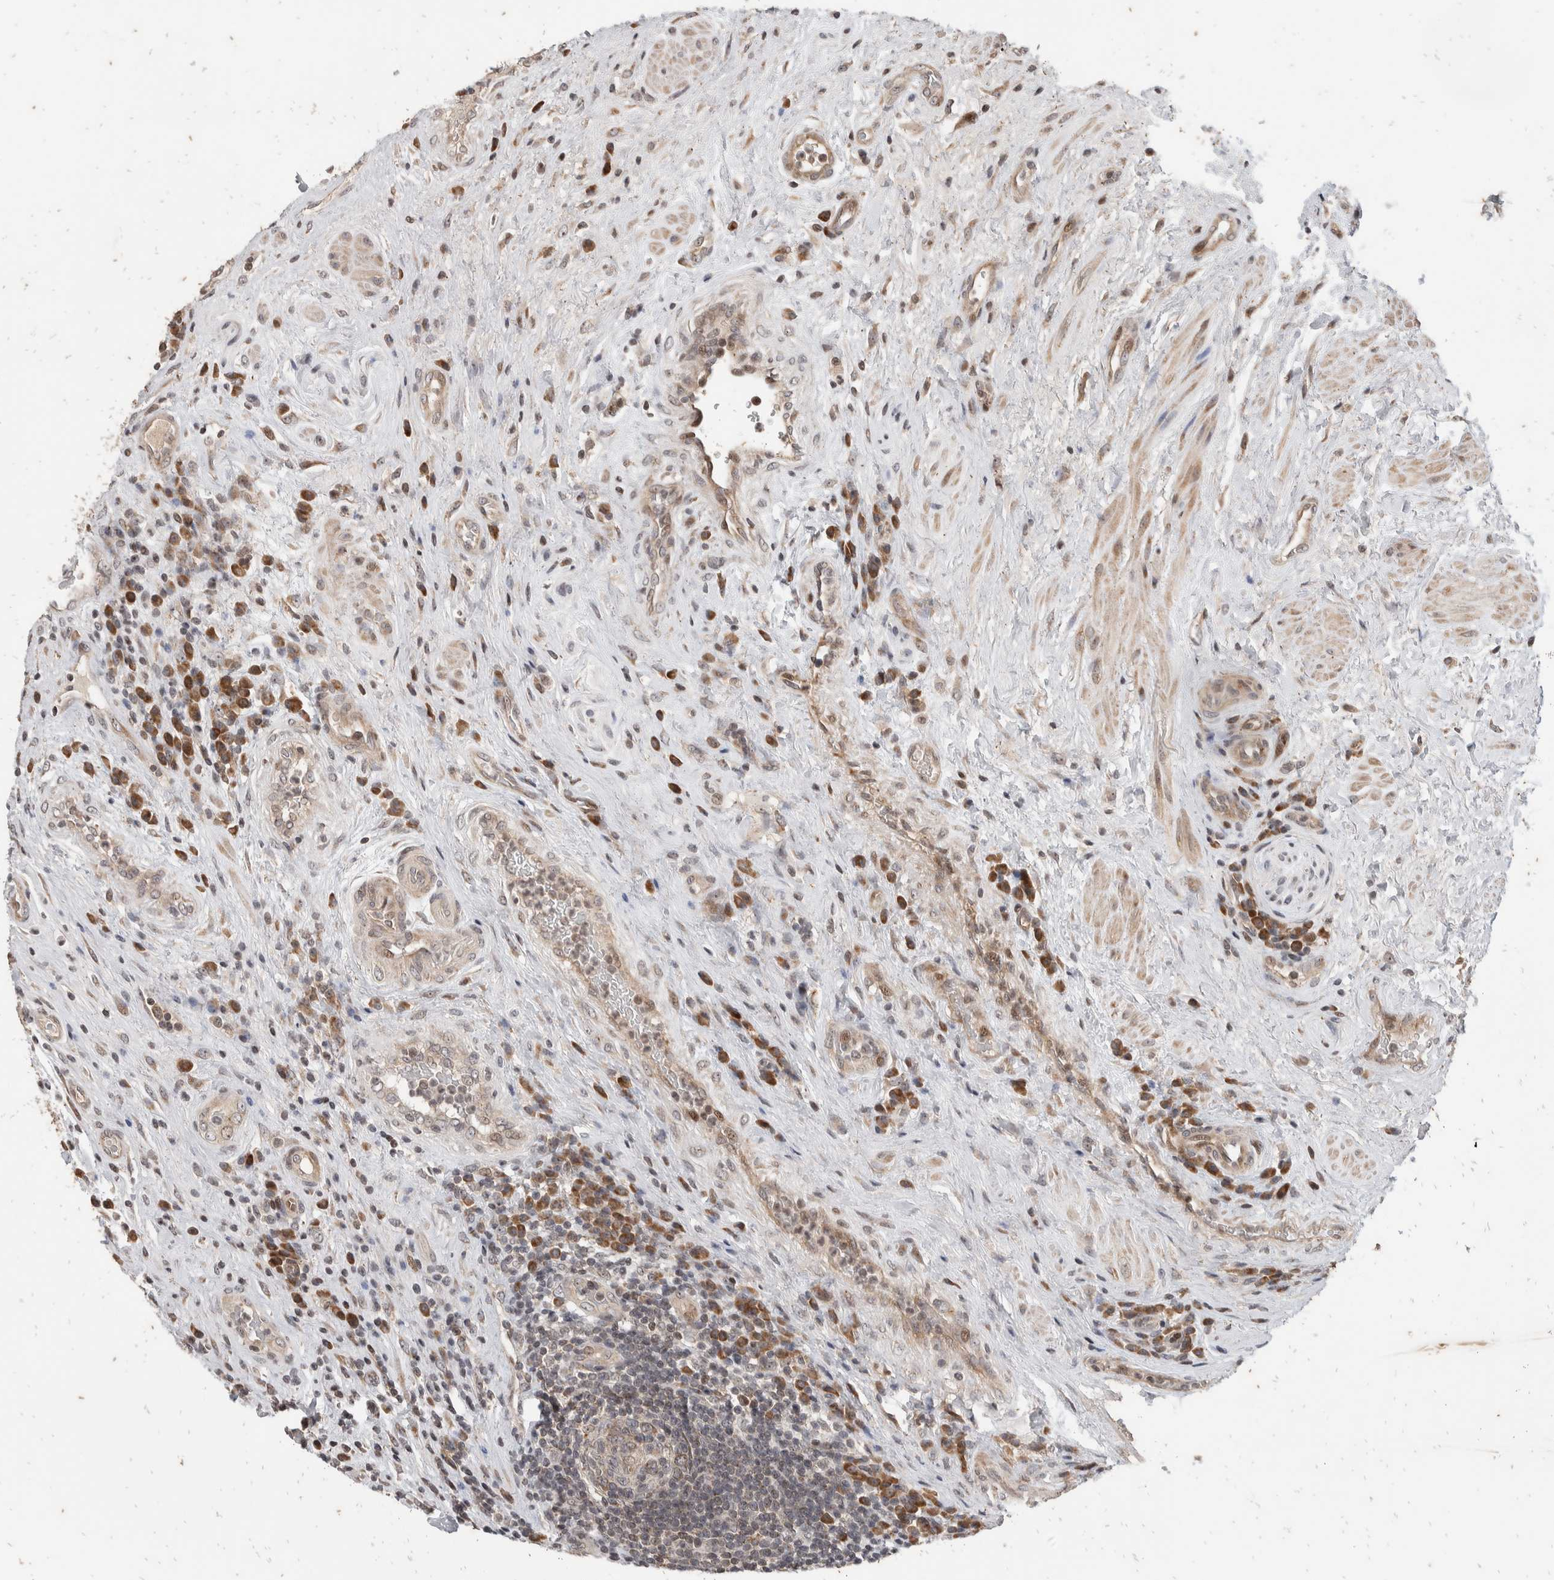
{"staining": {"intensity": "weak", "quantity": "25%-75%", "location": "cytoplasmic/membranous,nuclear"}, "tissue": "urothelial cancer", "cell_type": "Tumor cells", "image_type": "cancer", "snomed": [{"axis": "morphology", "description": "Urothelial carcinoma, High grade"}, {"axis": "topography", "description": "Urinary bladder"}], "caption": "Immunohistochemical staining of human urothelial cancer displays weak cytoplasmic/membranous and nuclear protein expression in approximately 25%-75% of tumor cells.", "gene": "ATXN7L1", "patient": {"sex": "female", "age": 82}}